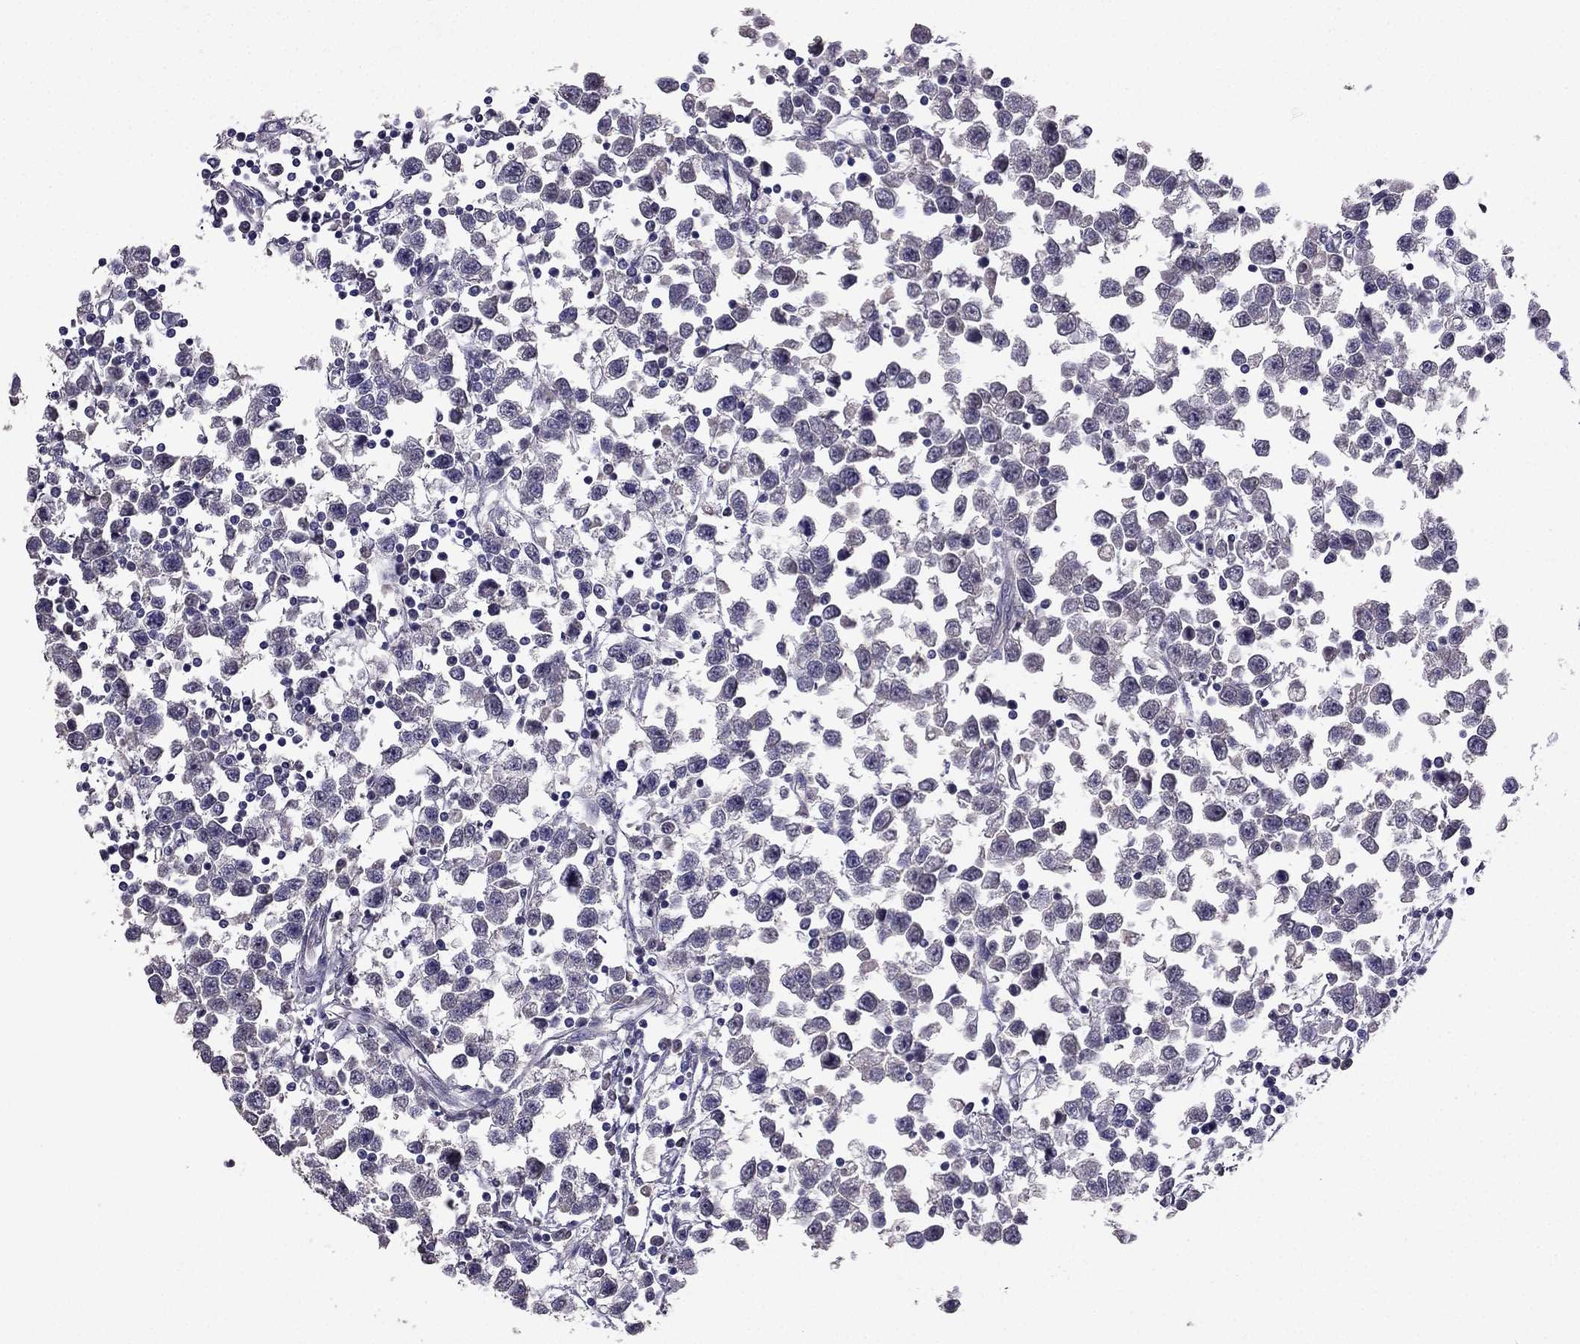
{"staining": {"intensity": "negative", "quantity": "none", "location": "none"}, "tissue": "testis cancer", "cell_type": "Tumor cells", "image_type": "cancer", "snomed": [{"axis": "morphology", "description": "Seminoma, NOS"}, {"axis": "topography", "description": "Testis"}], "caption": "Micrograph shows no significant protein positivity in tumor cells of testis cancer (seminoma).", "gene": "SCG5", "patient": {"sex": "male", "age": 34}}